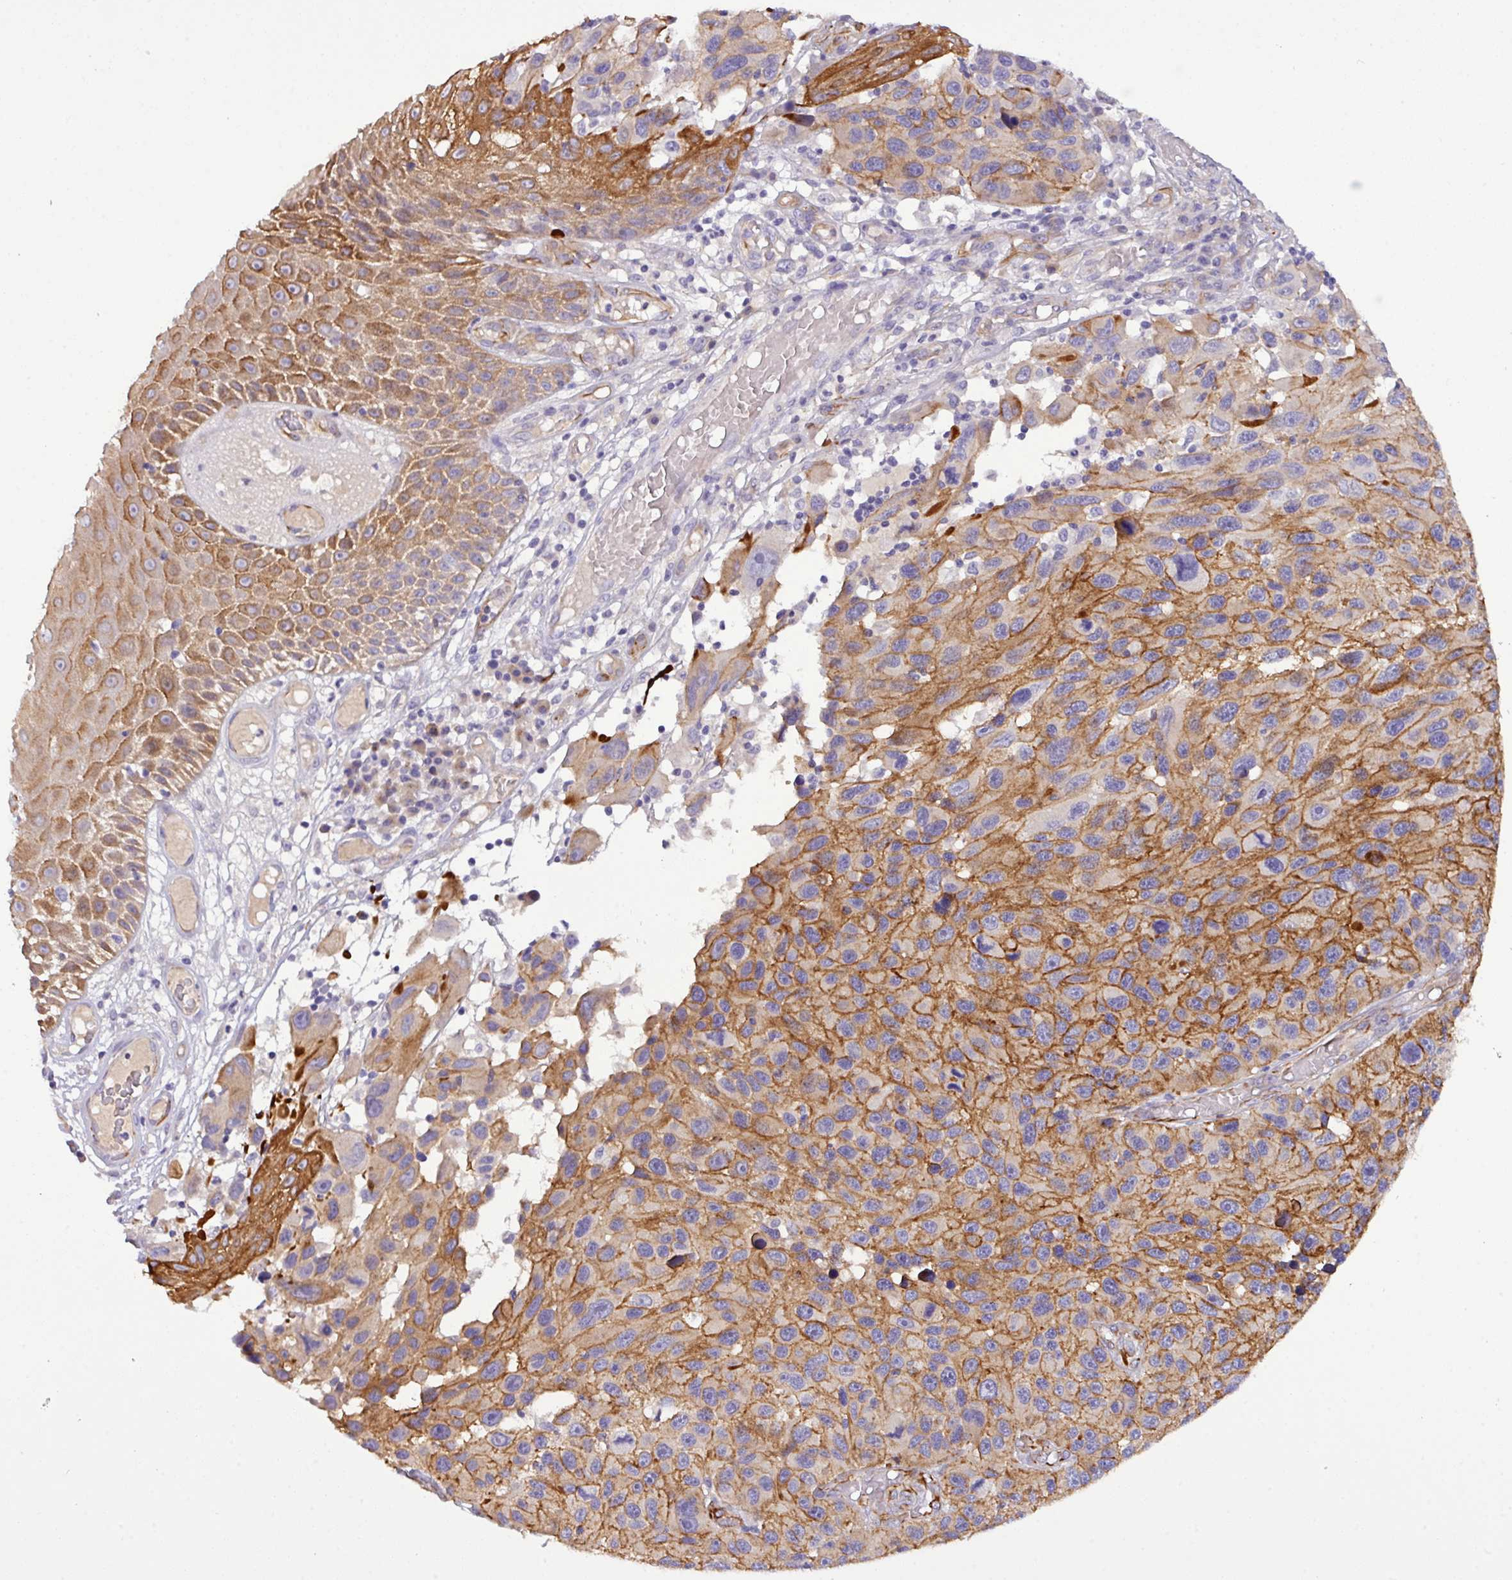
{"staining": {"intensity": "moderate", "quantity": ">75%", "location": "cytoplasmic/membranous"}, "tissue": "melanoma", "cell_type": "Tumor cells", "image_type": "cancer", "snomed": [{"axis": "morphology", "description": "Malignant melanoma, NOS"}, {"axis": "topography", "description": "Skin"}], "caption": "High-power microscopy captured an immunohistochemistry photomicrograph of malignant melanoma, revealing moderate cytoplasmic/membranous expression in approximately >75% of tumor cells.", "gene": "PARD6A", "patient": {"sex": "male", "age": 53}}